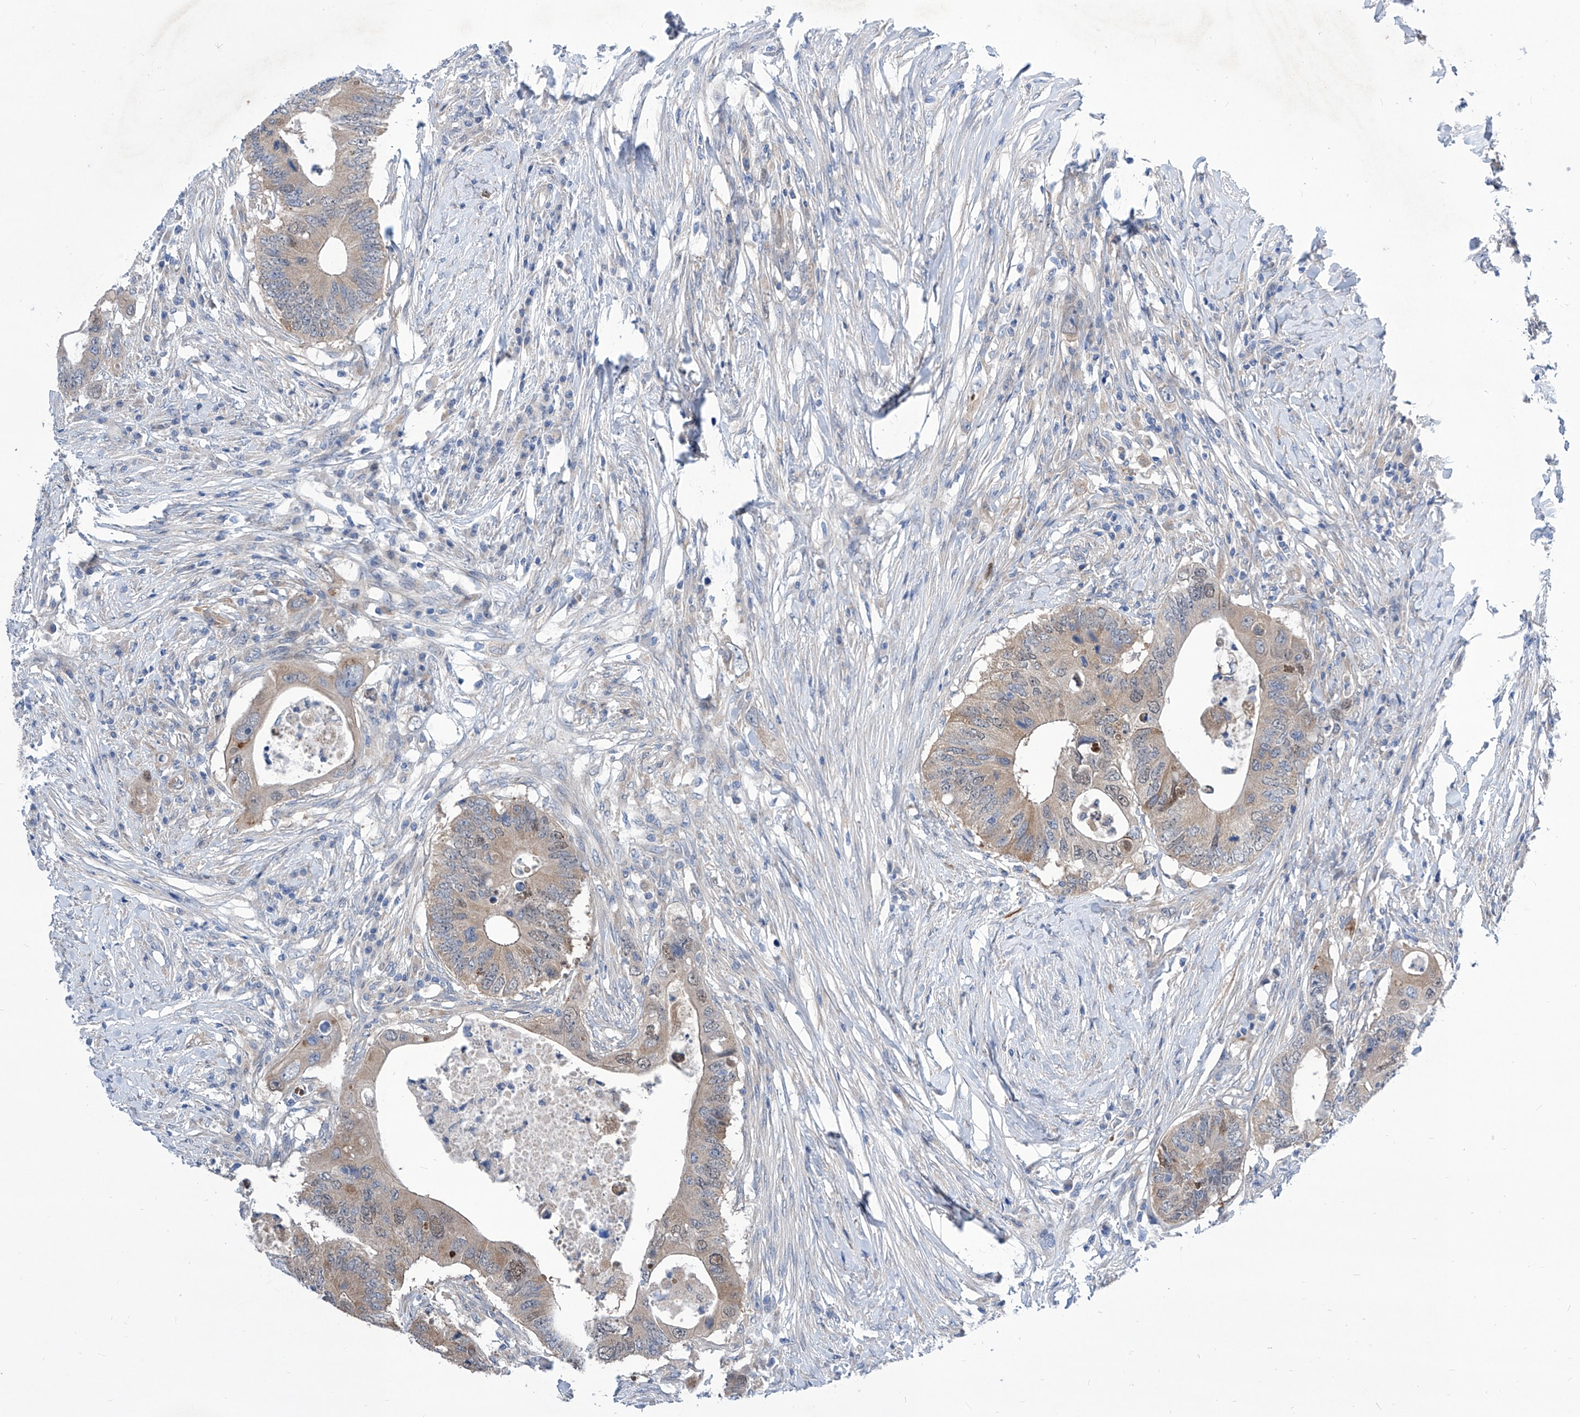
{"staining": {"intensity": "moderate", "quantity": "<25%", "location": "cytoplasmic/membranous,nuclear"}, "tissue": "colorectal cancer", "cell_type": "Tumor cells", "image_type": "cancer", "snomed": [{"axis": "morphology", "description": "Adenocarcinoma, NOS"}, {"axis": "topography", "description": "Colon"}], "caption": "Human colorectal adenocarcinoma stained with a brown dye shows moderate cytoplasmic/membranous and nuclear positive positivity in about <25% of tumor cells.", "gene": "SRBD1", "patient": {"sex": "male", "age": 71}}